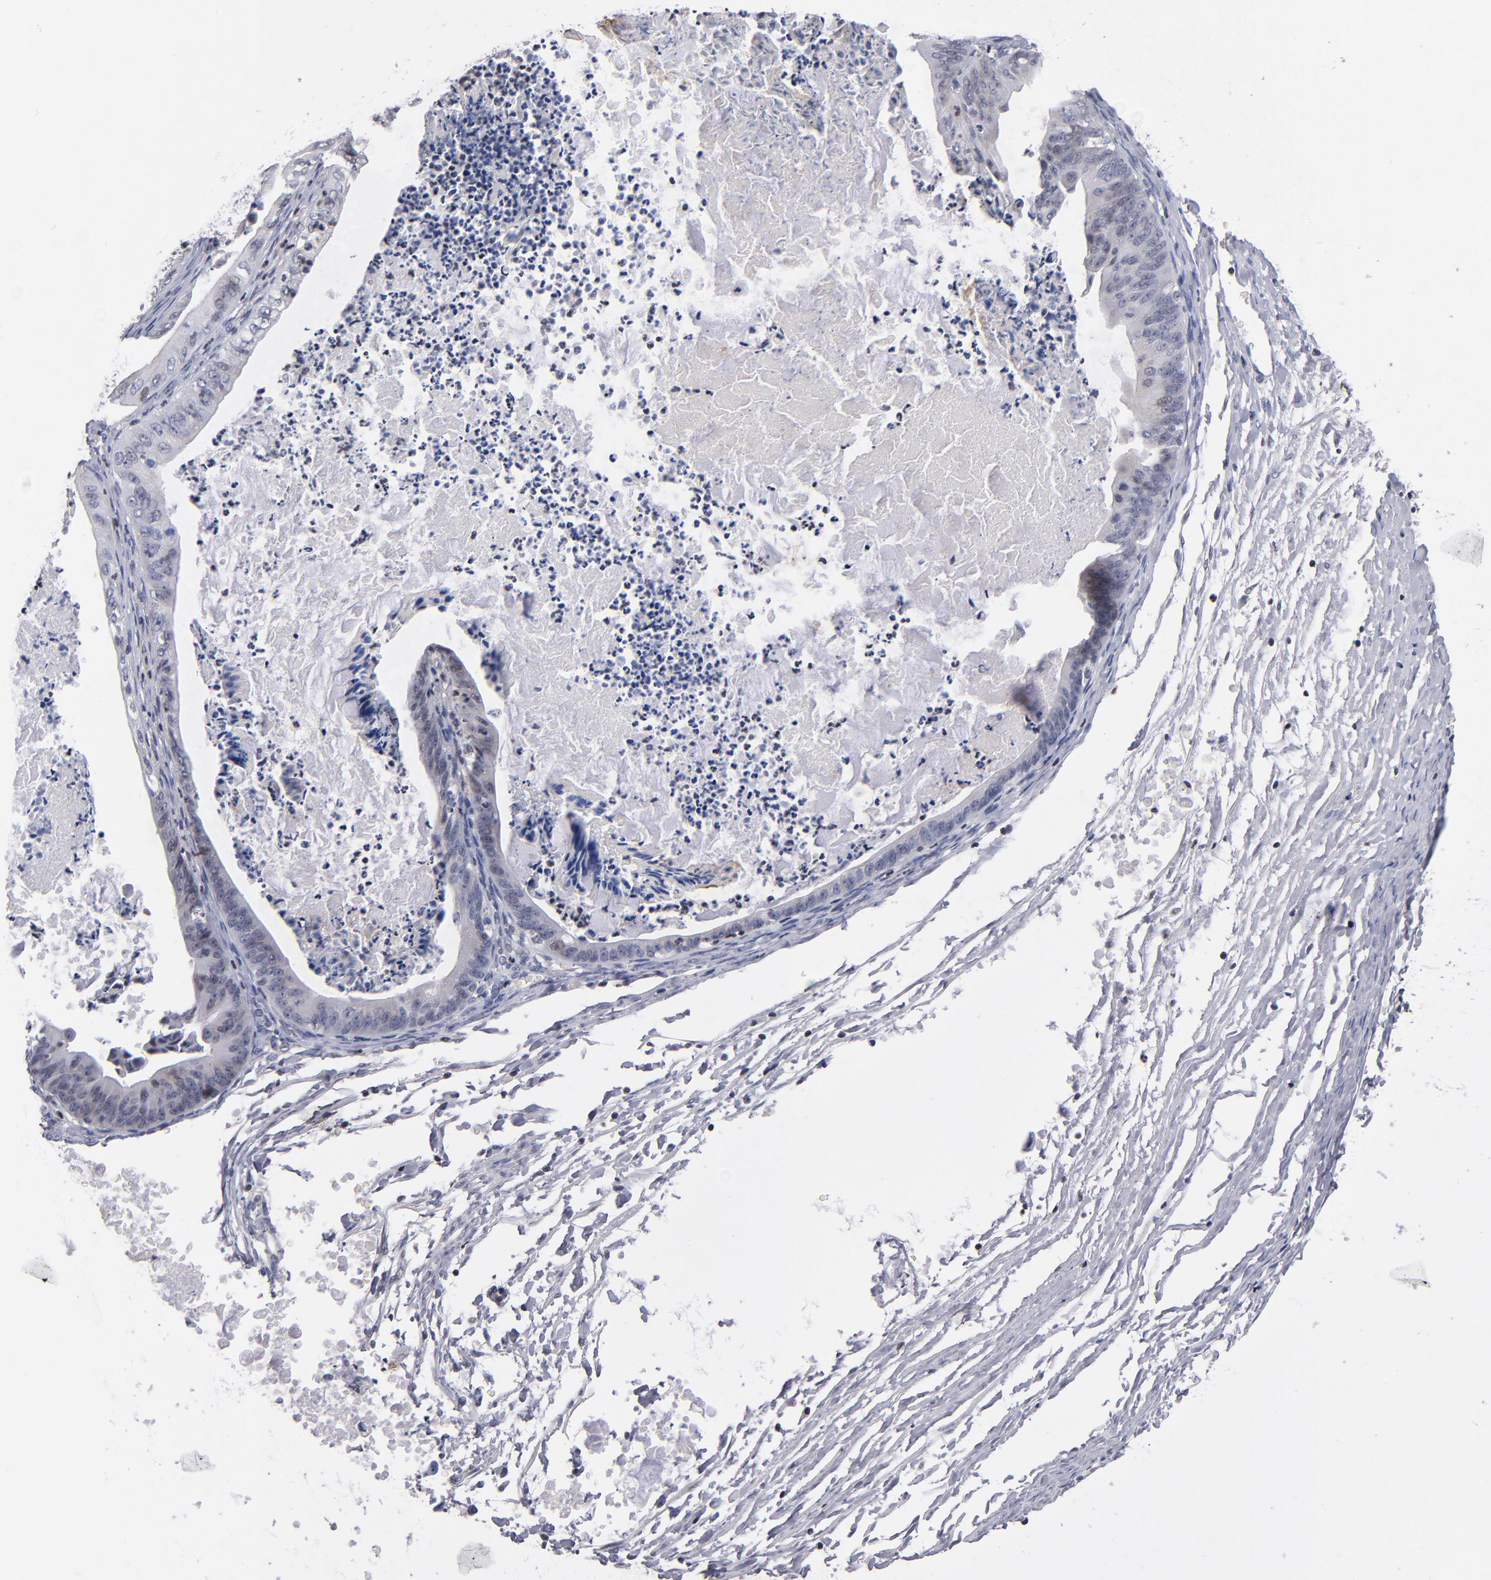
{"staining": {"intensity": "weak", "quantity": "<25%", "location": "nuclear"}, "tissue": "ovarian cancer", "cell_type": "Tumor cells", "image_type": "cancer", "snomed": [{"axis": "morphology", "description": "Cystadenocarcinoma, mucinous, NOS"}, {"axis": "topography", "description": "Ovary"}], "caption": "Ovarian cancer stained for a protein using immunohistochemistry (IHC) shows no expression tumor cells.", "gene": "ODF2", "patient": {"sex": "female", "age": 37}}